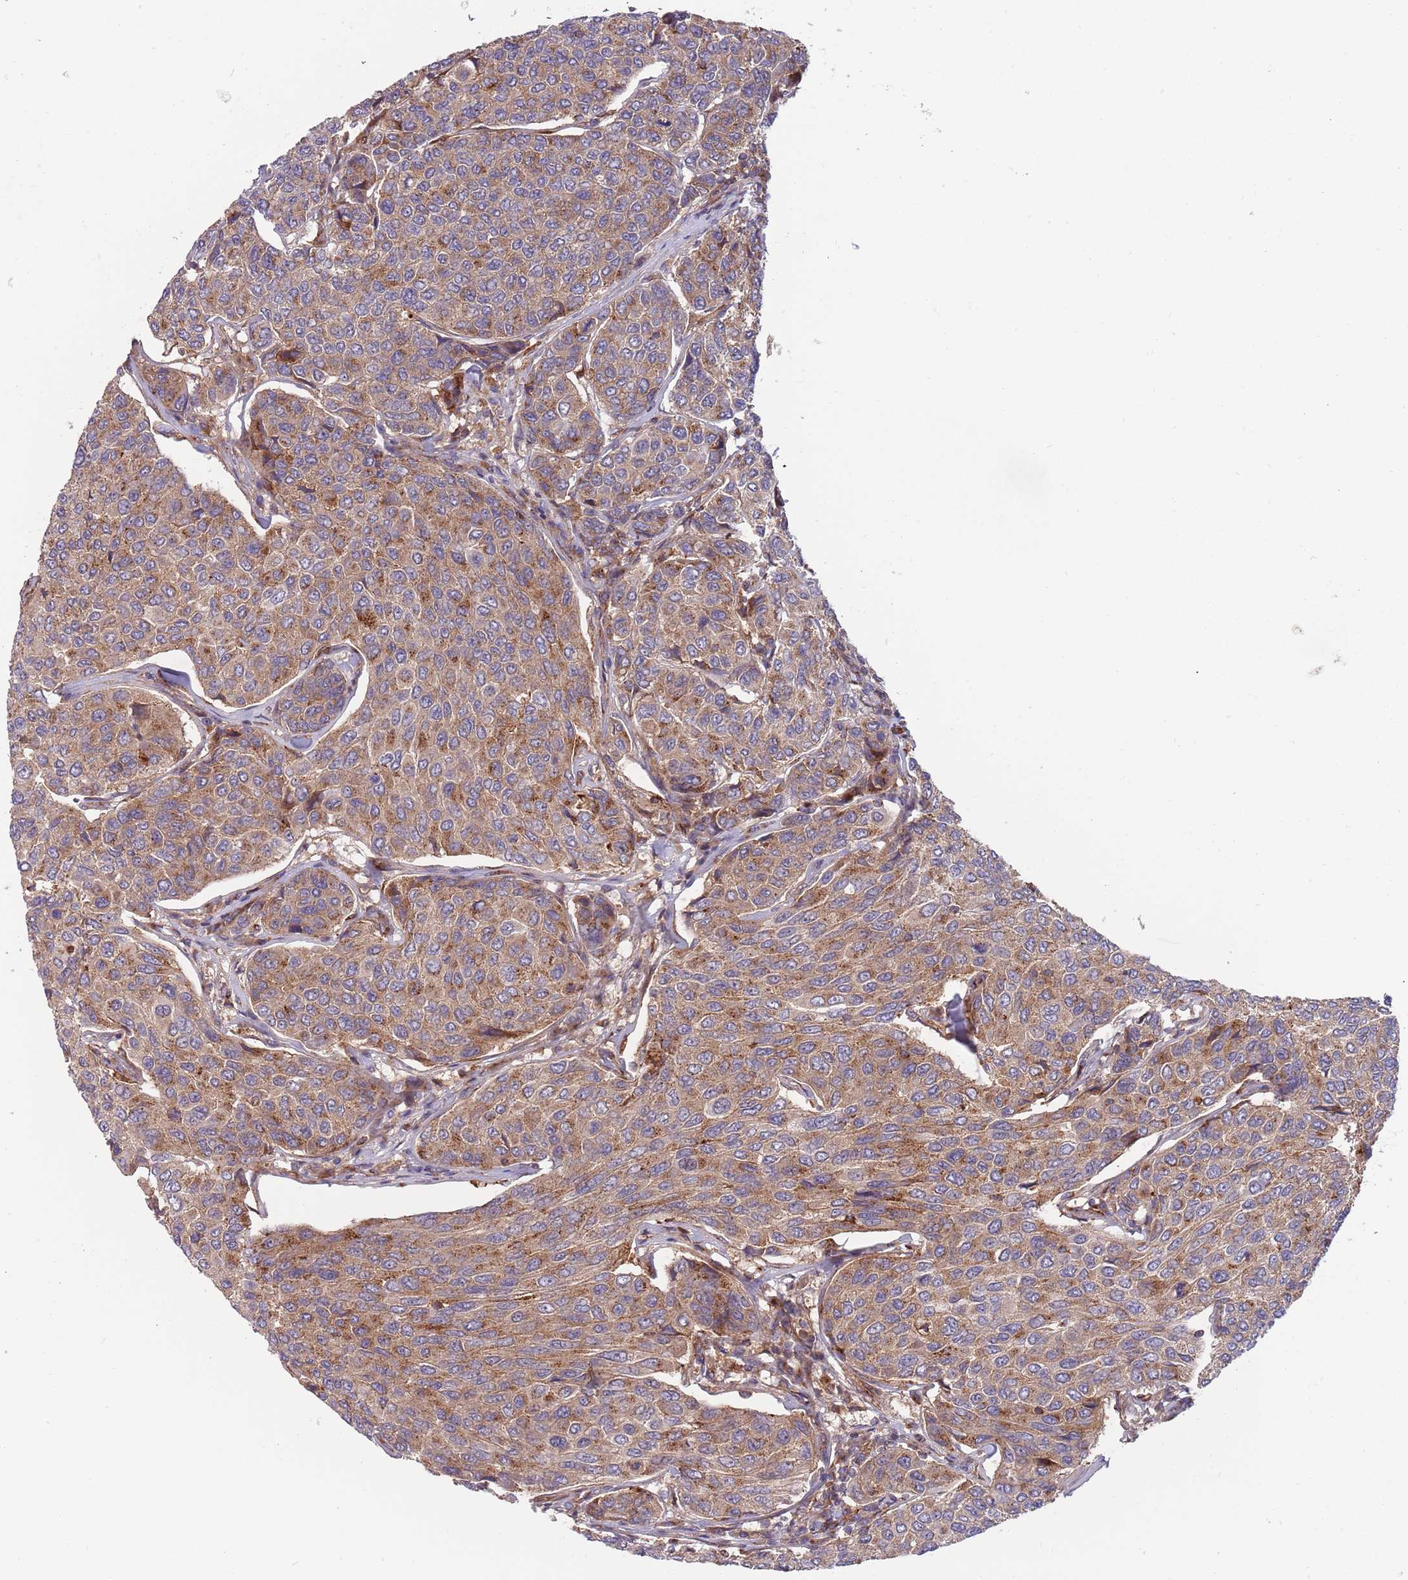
{"staining": {"intensity": "moderate", "quantity": ">75%", "location": "cytoplasmic/membranous"}, "tissue": "breast cancer", "cell_type": "Tumor cells", "image_type": "cancer", "snomed": [{"axis": "morphology", "description": "Duct carcinoma"}, {"axis": "topography", "description": "Breast"}], "caption": "Breast intraductal carcinoma stained with a protein marker shows moderate staining in tumor cells.", "gene": "BTBD7", "patient": {"sex": "female", "age": 55}}